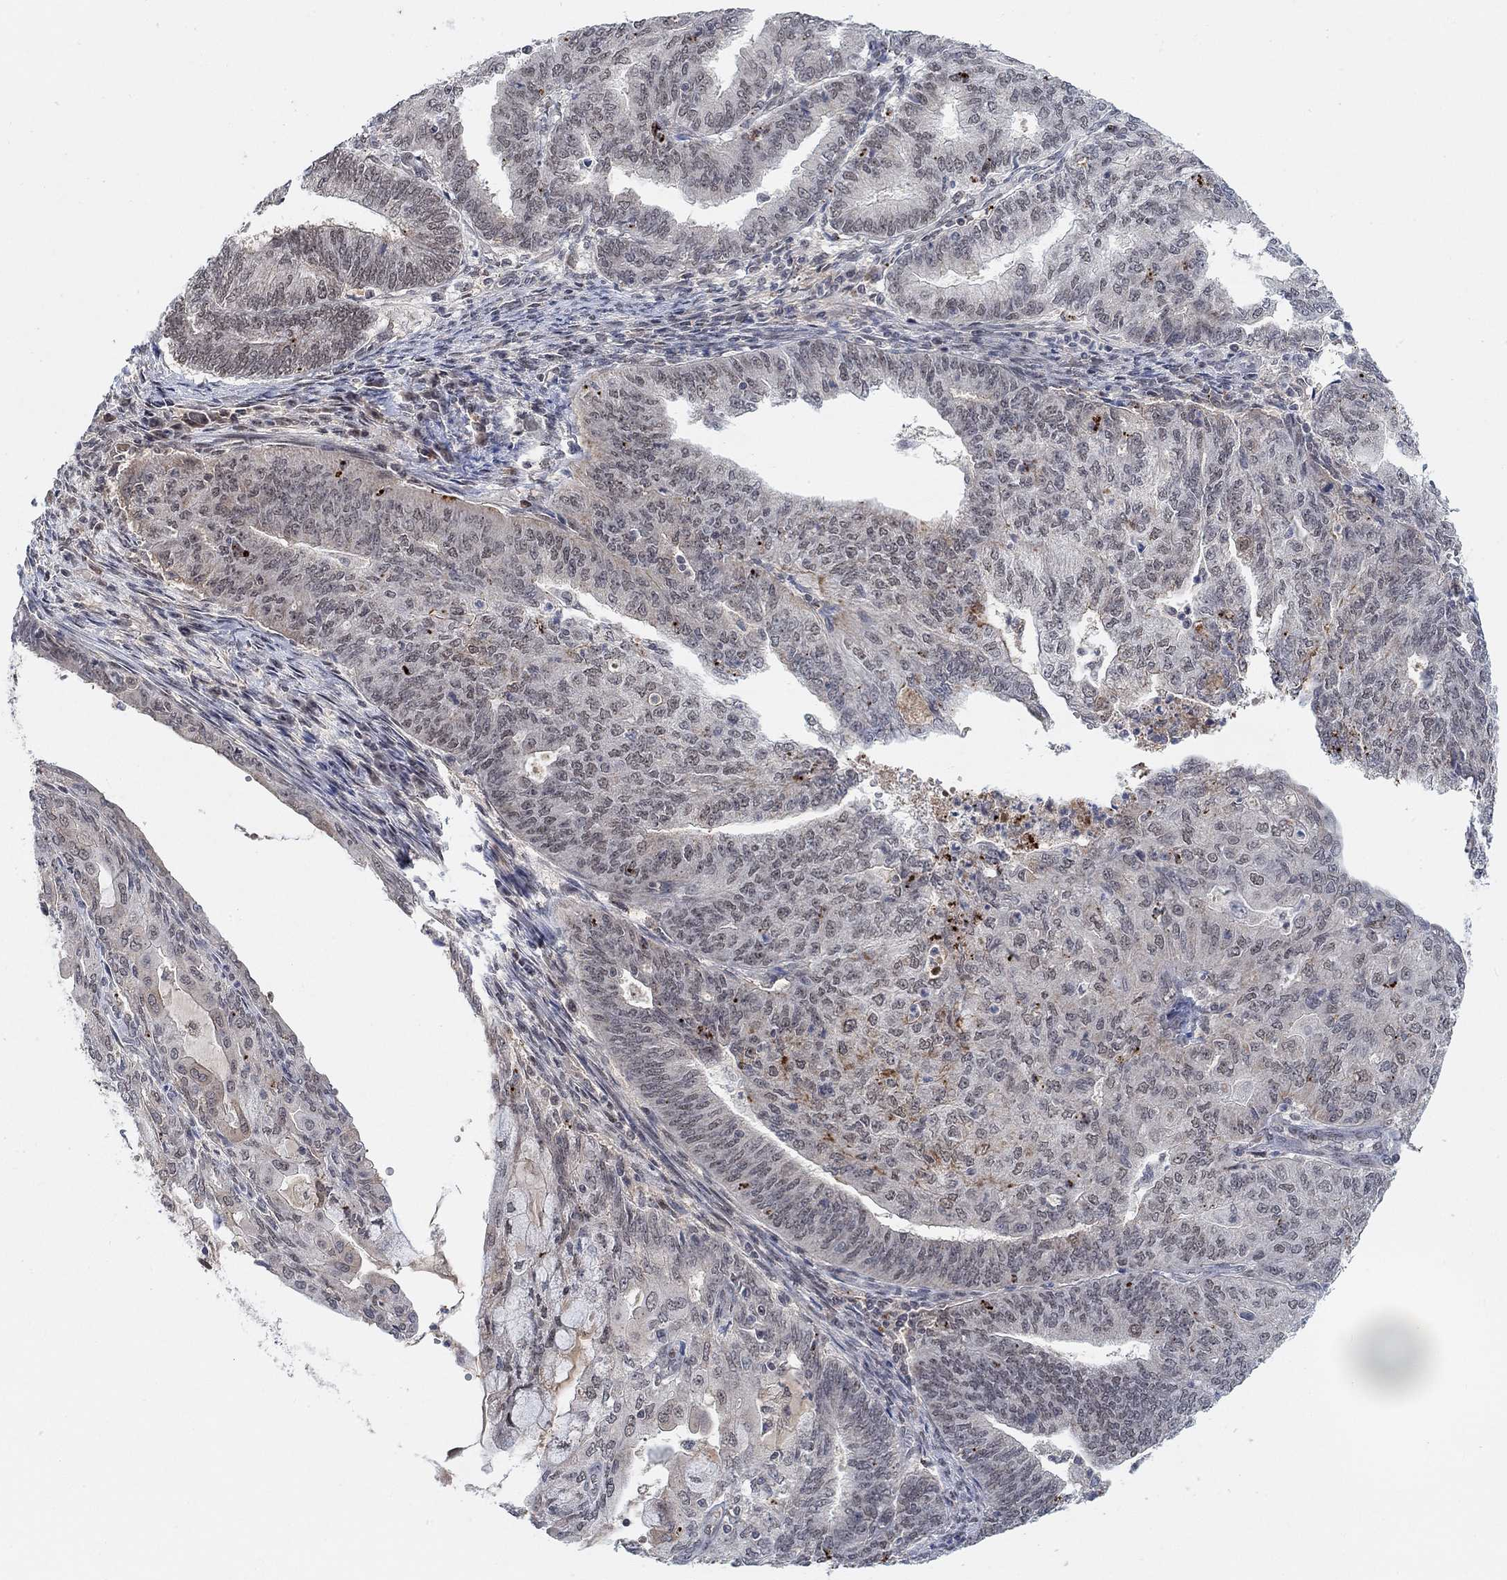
{"staining": {"intensity": "moderate", "quantity": "<25%", "location": "nuclear"}, "tissue": "endometrial cancer", "cell_type": "Tumor cells", "image_type": "cancer", "snomed": [{"axis": "morphology", "description": "Adenocarcinoma, NOS"}, {"axis": "topography", "description": "Endometrium"}], "caption": "A micrograph showing moderate nuclear positivity in approximately <25% of tumor cells in endometrial adenocarcinoma, as visualized by brown immunohistochemical staining.", "gene": "THAP8", "patient": {"sex": "female", "age": 82}}